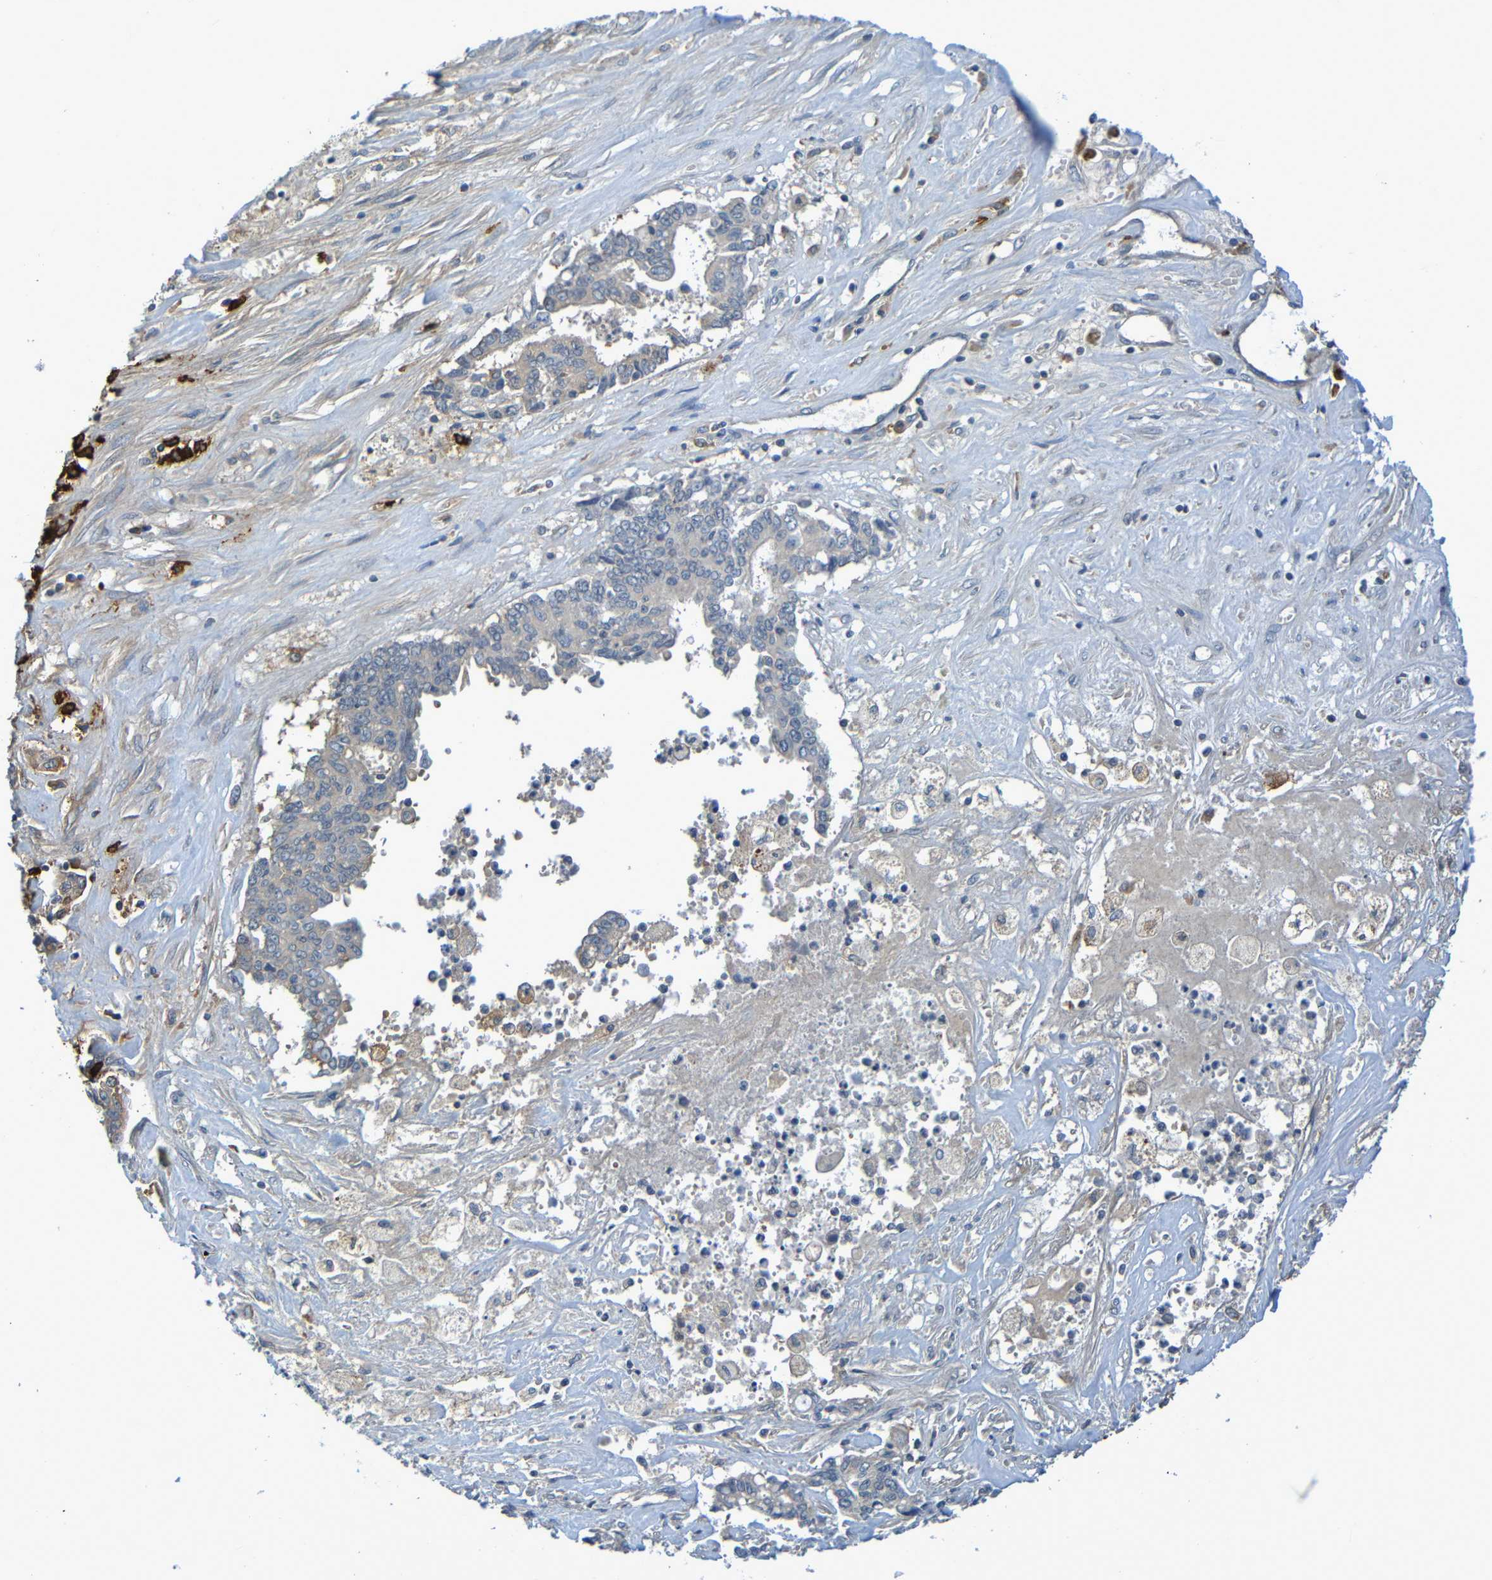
{"staining": {"intensity": "weak", "quantity": "25%-75%", "location": "cytoplasmic/membranous"}, "tissue": "liver cancer", "cell_type": "Tumor cells", "image_type": "cancer", "snomed": [{"axis": "morphology", "description": "Cholangiocarcinoma"}, {"axis": "topography", "description": "Liver"}], "caption": "Protein staining exhibits weak cytoplasmic/membranous staining in about 25%-75% of tumor cells in liver cholangiocarcinoma.", "gene": "C3AR1", "patient": {"sex": "male", "age": 57}}